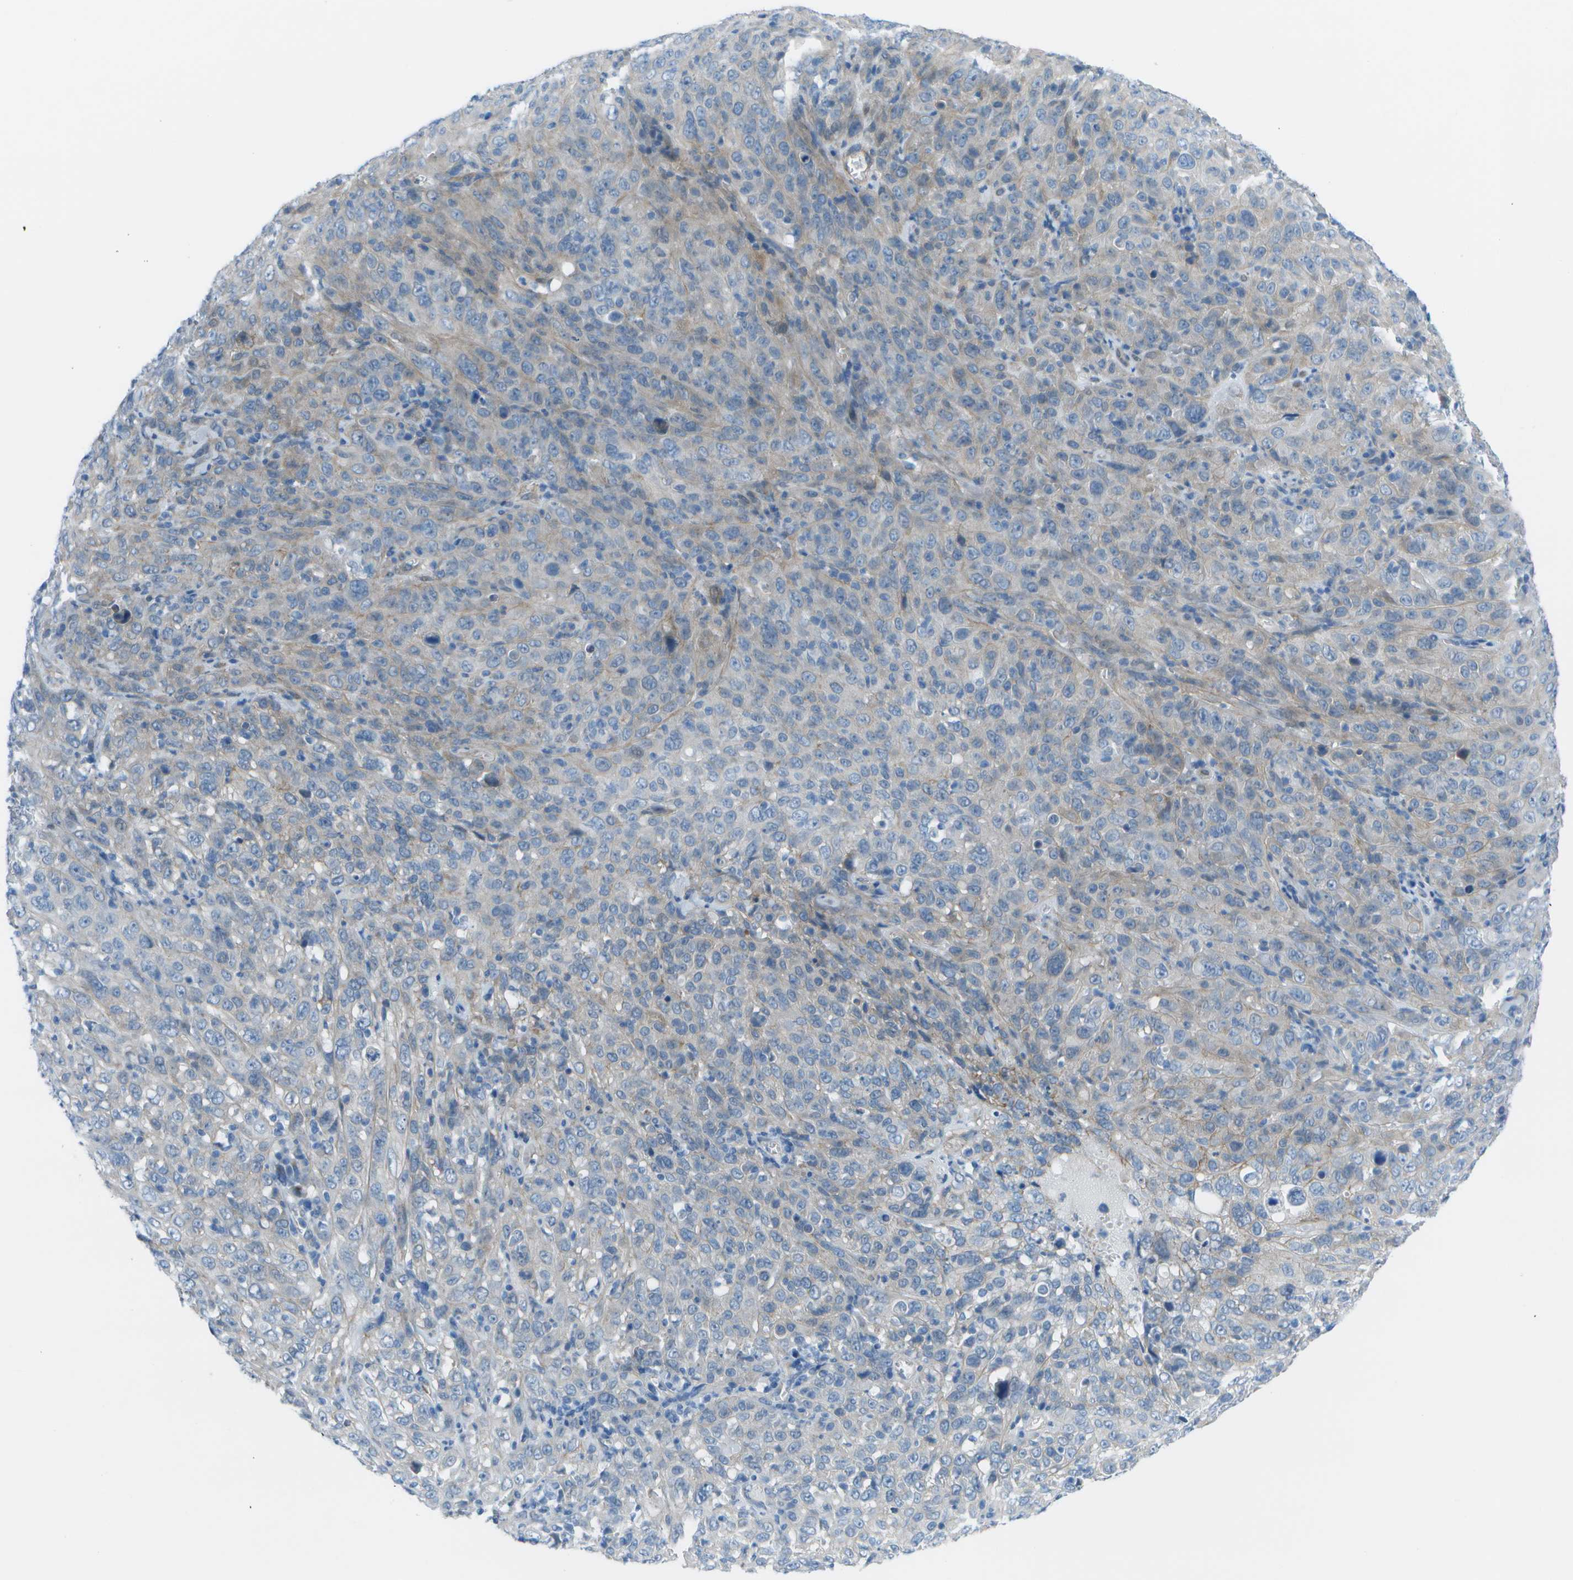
{"staining": {"intensity": "weak", "quantity": "<25%", "location": "cytoplasmic/membranous"}, "tissue": "cervical cancer", "cell_type": "Tumor cells", "image_type": "cancer", "snomed": [{"axis": "morphology", "description": "Squamous cell carcinoma, NOS"}, {"axis": "topography", "description": "Cervix"}], "caption": "The immunohistochemistry (IHC) histopathology image has no significant expression in tumor cells of cervical cancer tissue. The staining was performed using DAB to visualize the protein expression in brown, while the nuclei were stained in blue with hematoxylin (Magnification: 20x).", "gene": "SORBS3", "patient": {"sex": "female", "age": 46}}